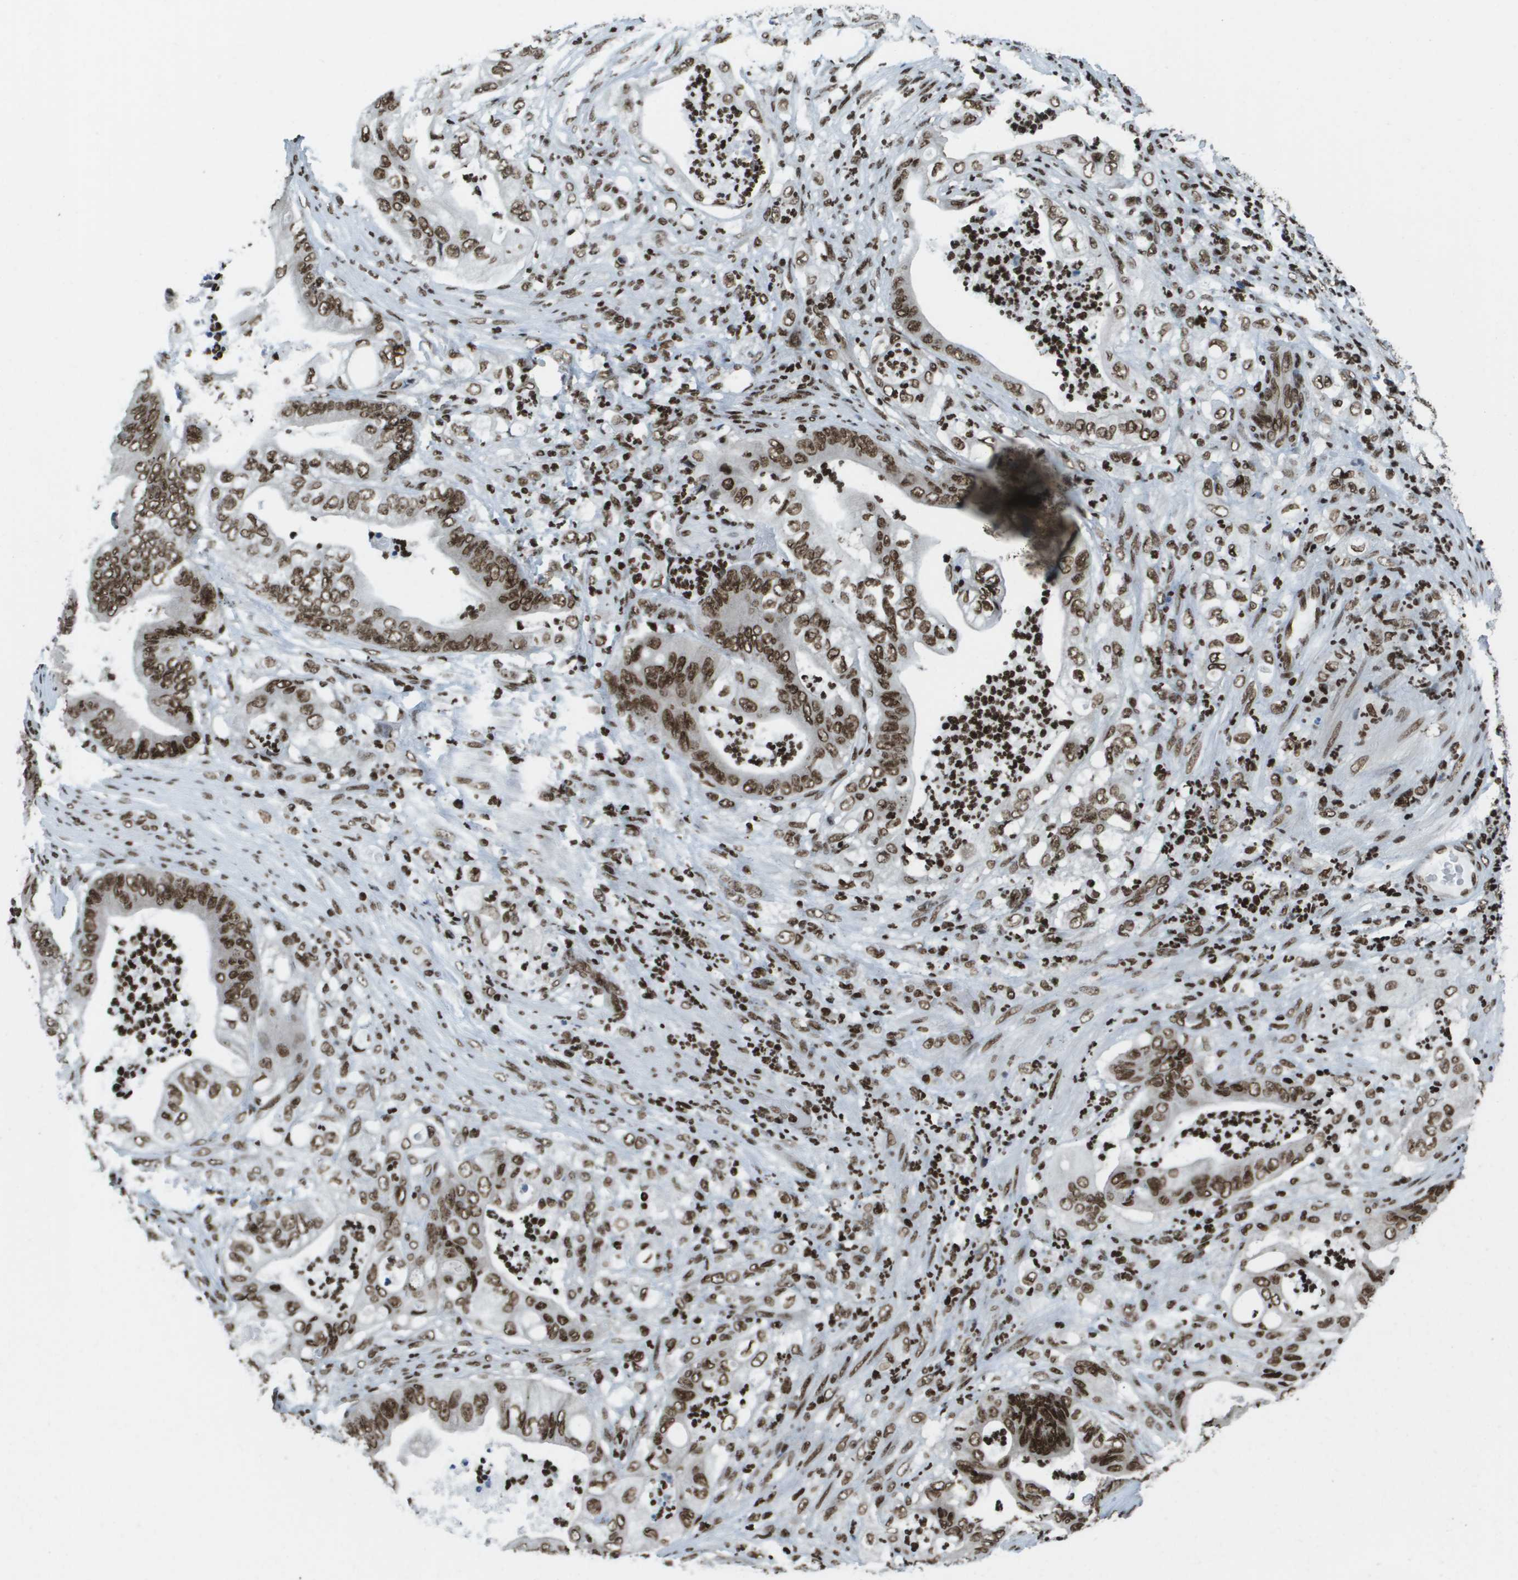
{"staining": {"intensity": "strong", "quantity": ">75%", "location": "nuclear"}, "tissue": "stomach cancer", "cell_type": "Tumor cells", "image_type": "cancer", "snomed": [{"axis": "morphology", "description": "Adenocarcinoma, NOS"}, {"axis": "topography", "description": "Stomach"}], "caption": "Human stomach cancer stained for a protein (brown) shows strong nuclear positive positivity in approximately >75% of tumor cells.", "gene": "GLYR1", "patient": {"sex": "female", "age": 73}}